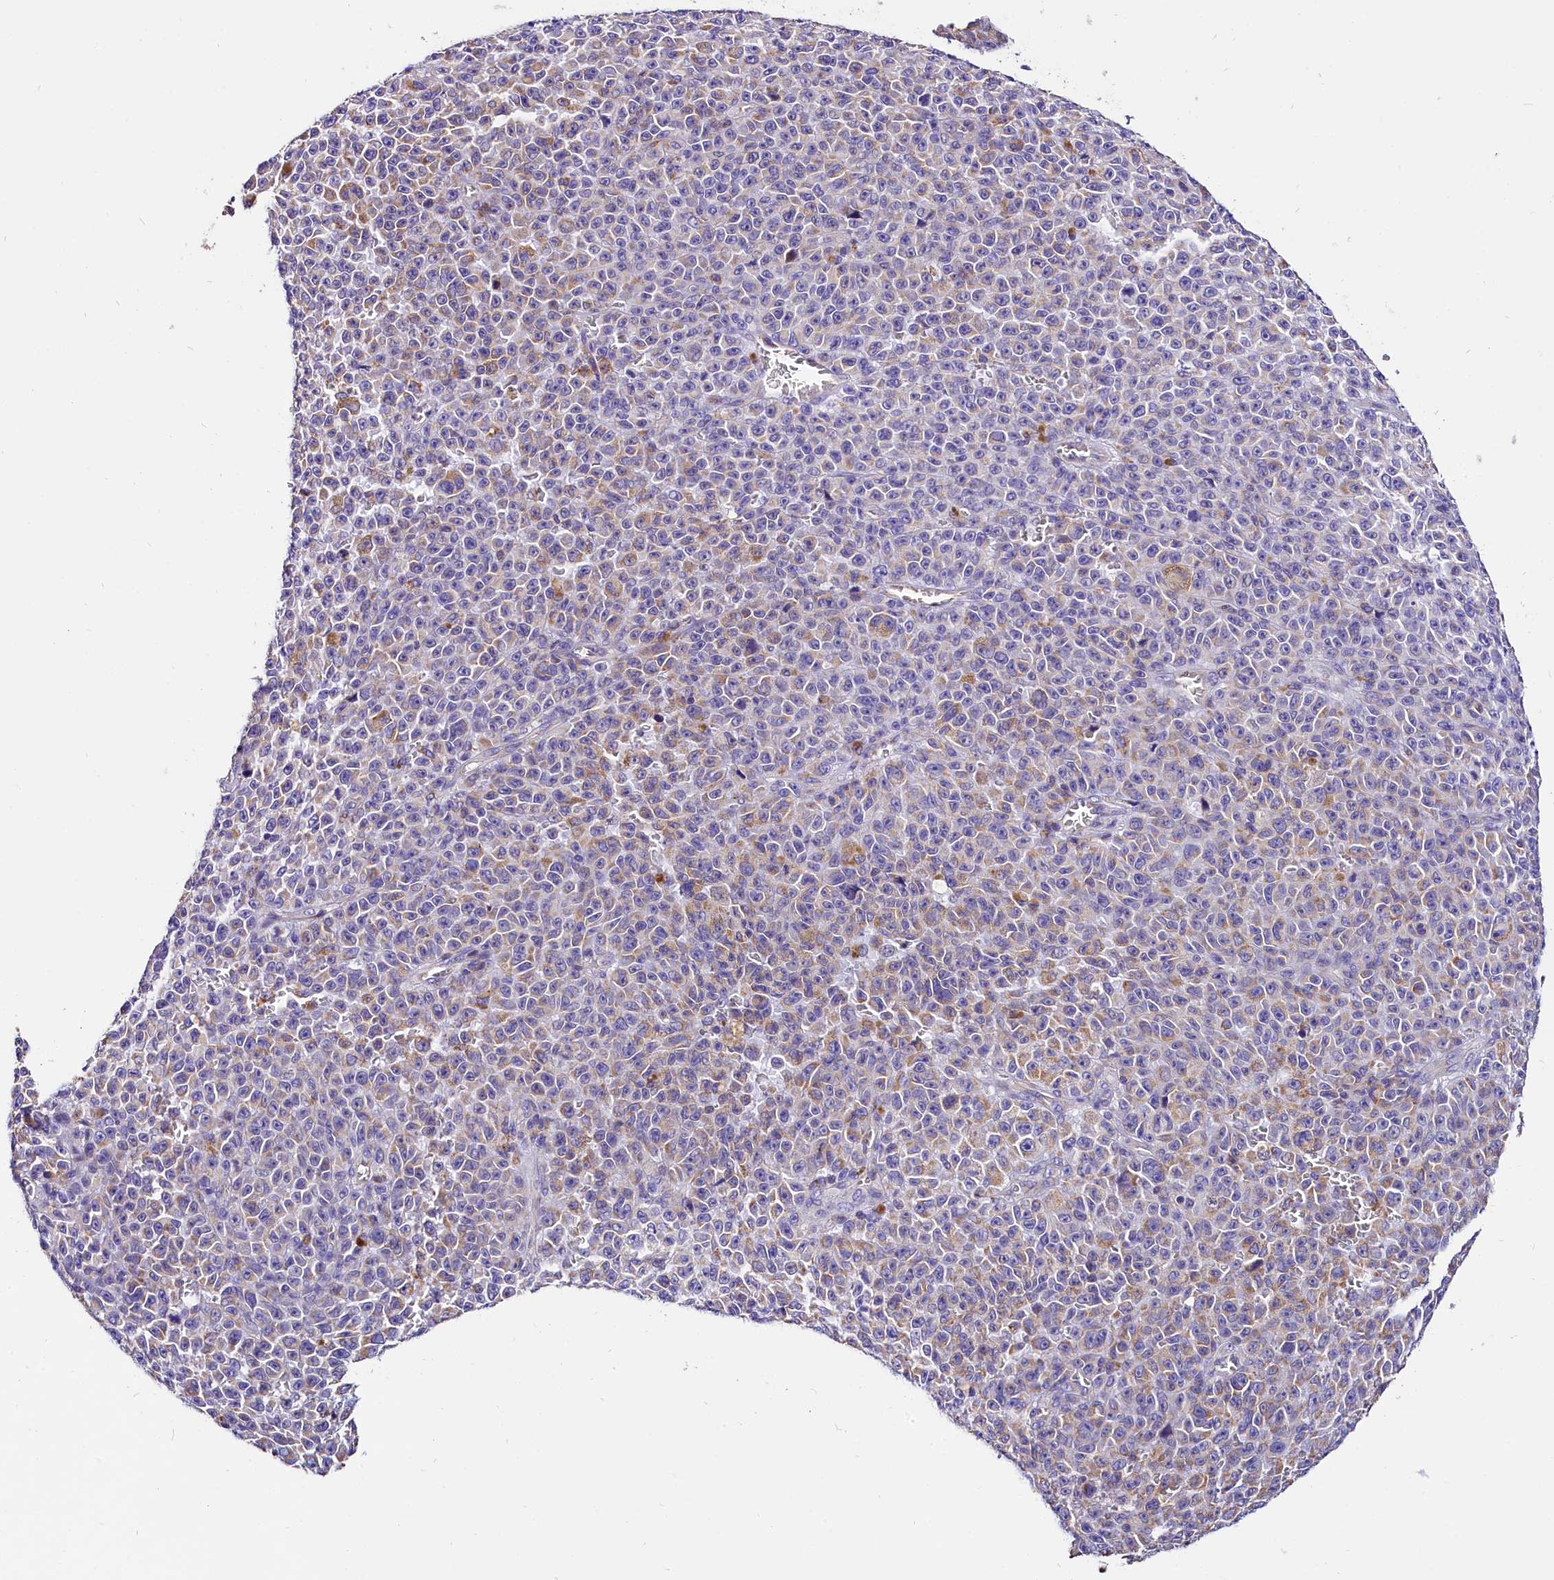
{"staining": {"intensity": "weak", "quantity": "<25%", "location": "cytoplasmic/membranous"}, "tissue": "melanoma", "cell_type": "Tumor cells", "image_type": "cancer", "snomed": [{"axis": "morphology", "description": "Malignant melanoma, NOS"}, {"axis": "topography", "description": "Skin"}], "caption": "High power microscopy image of an immunohistochemistry micrograph of malignant melanoma, revealing no significant positivity in tumor cells.", "gene": "ACAA2", "patient": {"sex": "female", "age": 82}}